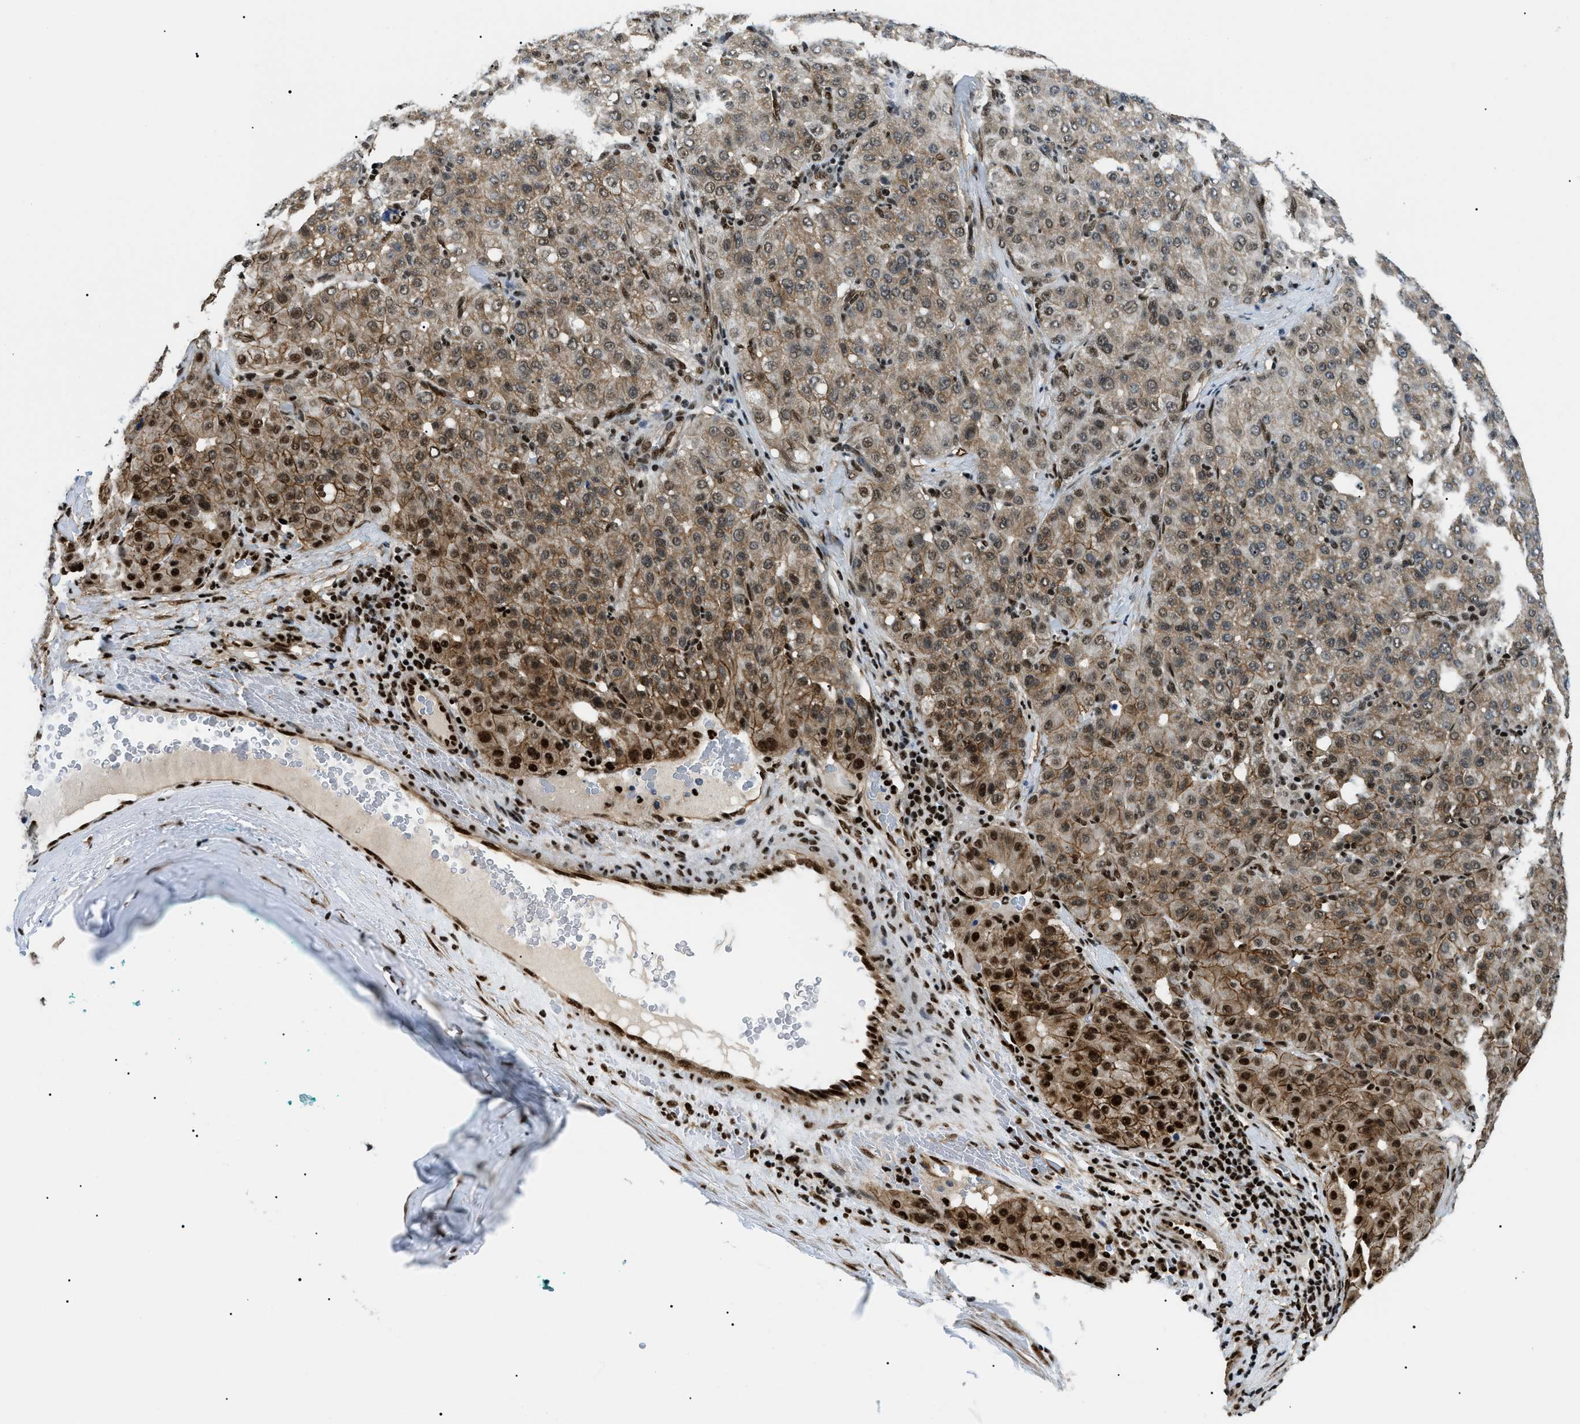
{"staining": {"intensity": "moderate", "quantity": ">75%", "location": "cytoplasmic/membranous,nuclear"}, "tissue": "liver cancer", "cell_type": "Tumor cells", "image_type": "cancer", "snomed": [{"axis": "morphology", "description": "Carcinoma, Hepatocellular, NOS"}, {"axis": "topography", "description": "Liver"}], "caption": "IHC (DAB) staining of human liver cancer displays moderate cytoplasmic/membranous and nuclear protein positivity in approximately >75% of tumor cells.", "gene": "CWC25", "patient": {"sex": "male", "age": 65}}